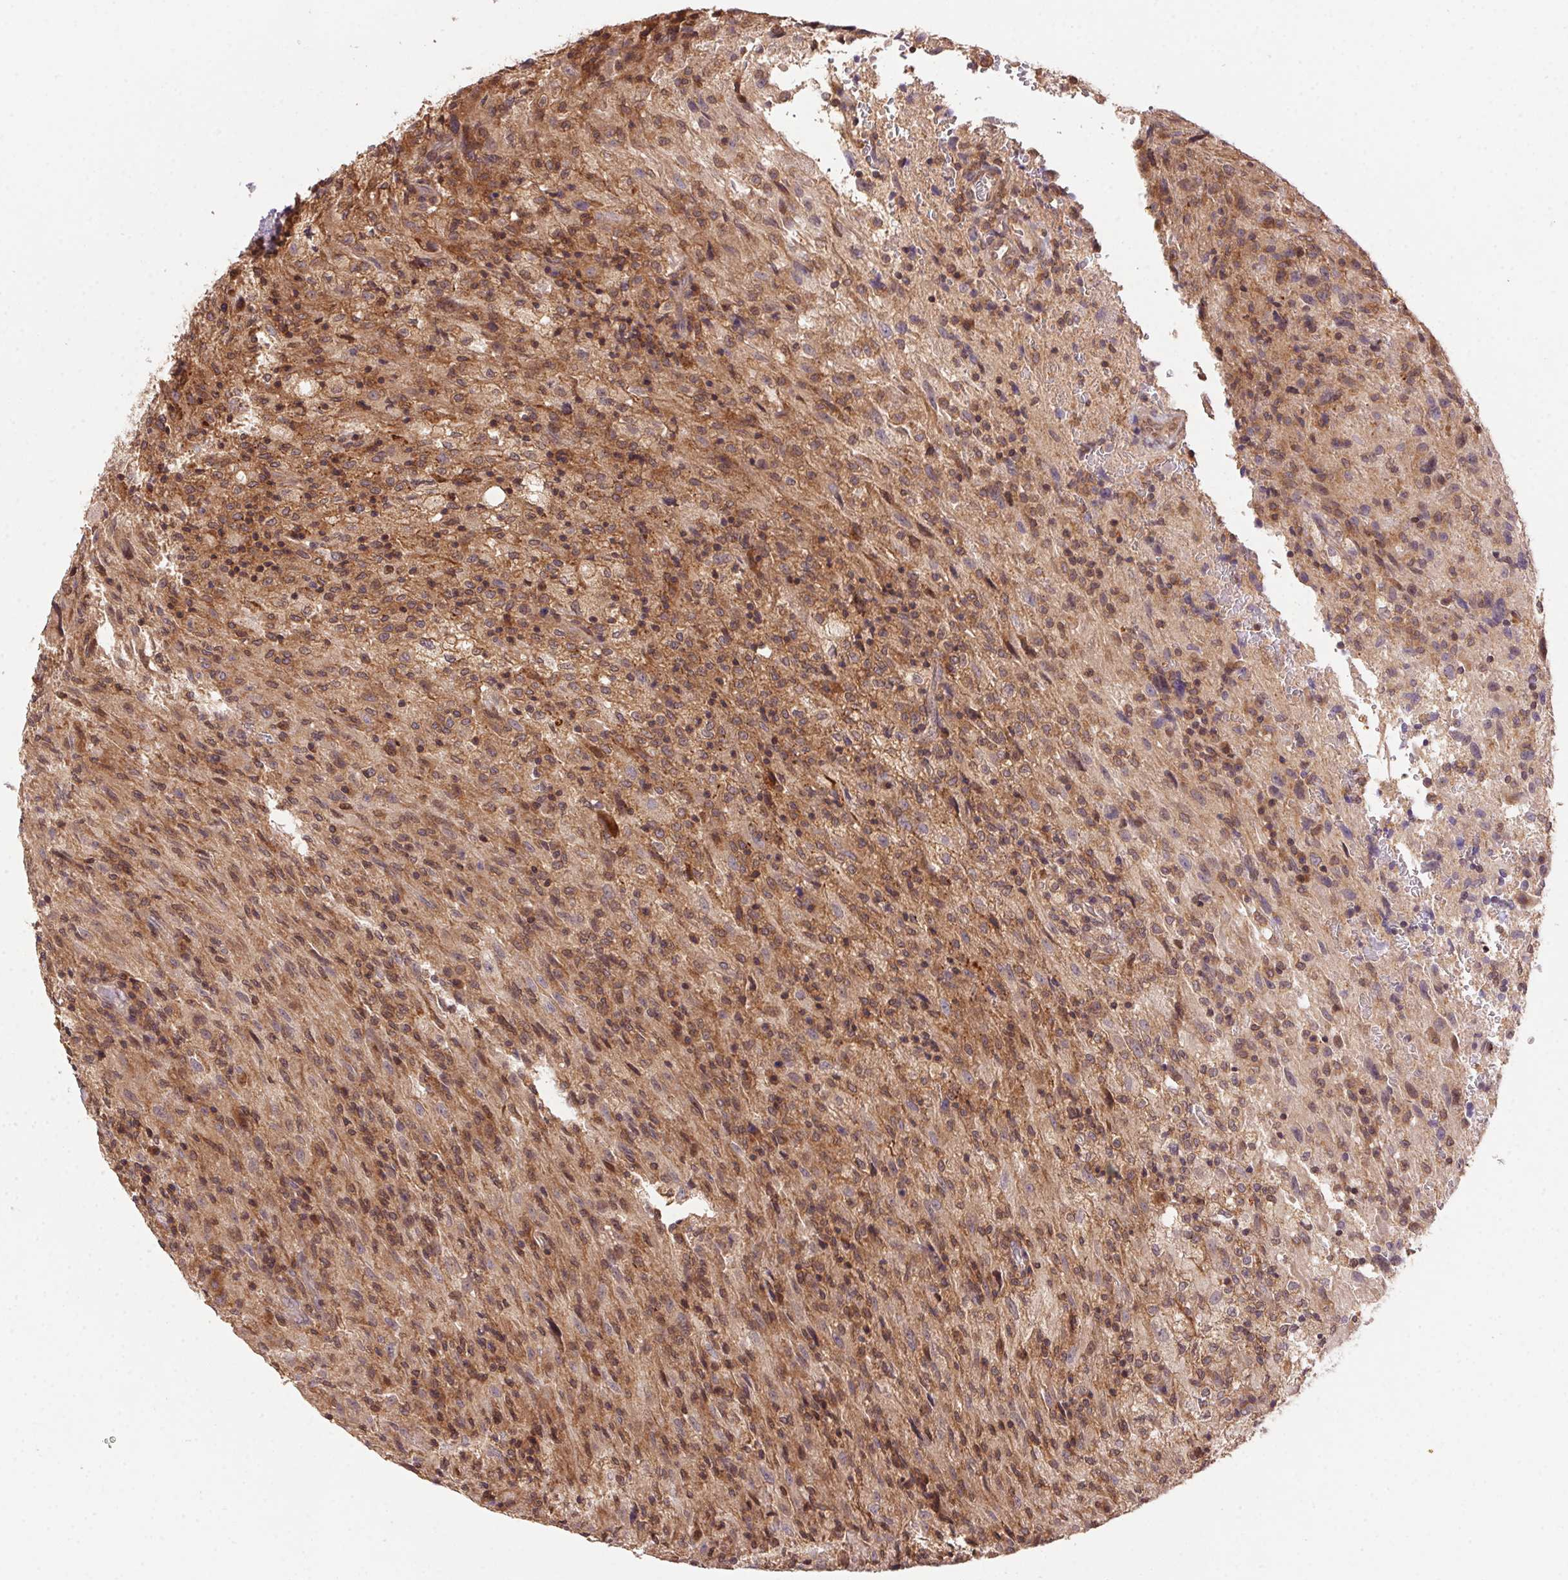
{"staining": {"intensity": "moderate", "quantity": ">75%", "location": "cytoplasmic/membranous,nuclear"}, "tissue": "glioma", "cell_type": "Tumor cells", "image_type": "cancer", "snomed": [{"axis": "morphology", "description": "Glioma, malignant, High grade"}, {"axis": "topography", "description": "Brain"}], "caption": "A medium amount of moderate cytoplasmic/membranous and nuclear staining is seen in approximately >75% of tumor cells in high-grade glioma (malignant) tissue.", "gene": "MEX3D", "patient": {"sex": "male", "age": 68}}